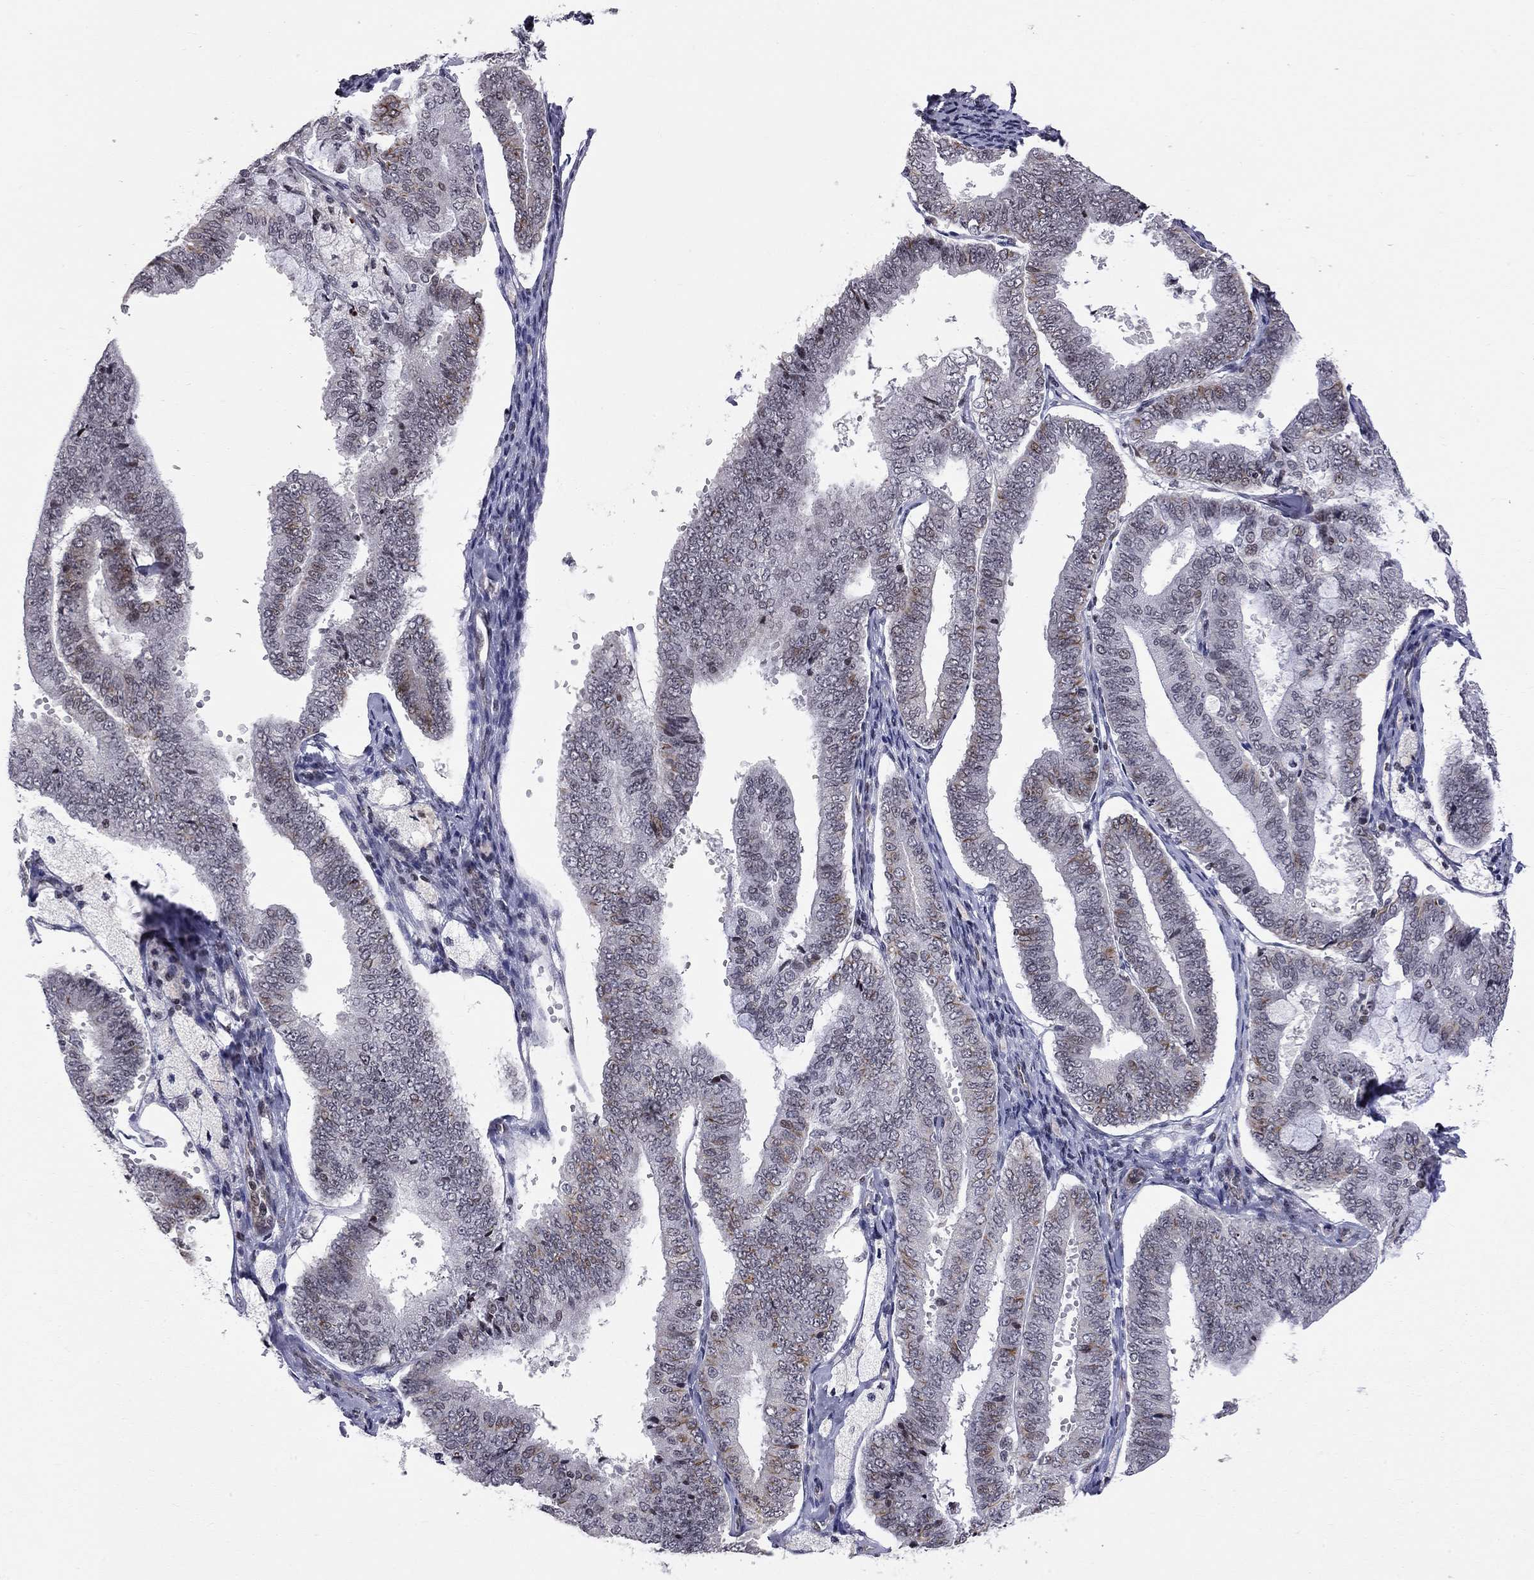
{"staining": {"intensity": "strong", "quantity": "<25%", "location": "cytoplasmic/membranous"}, "tissue": "endometrial cancer", "cell_type": "Tumor cells", "image_type": "cancer", "snomed": [{"axis": "morphology", "description": "Adenocarcinoma, NOS"}, {"axis": "topography", "description": "Endometrium"}], "caption": "Tumor cells reveal medium levels of strong cytoplasmic/membranous expression in about <25% of cells in human adenocarcinoma (endometrial).", "gene": "MTNR1B", "patient": {"sex": "female", "age": 63}}